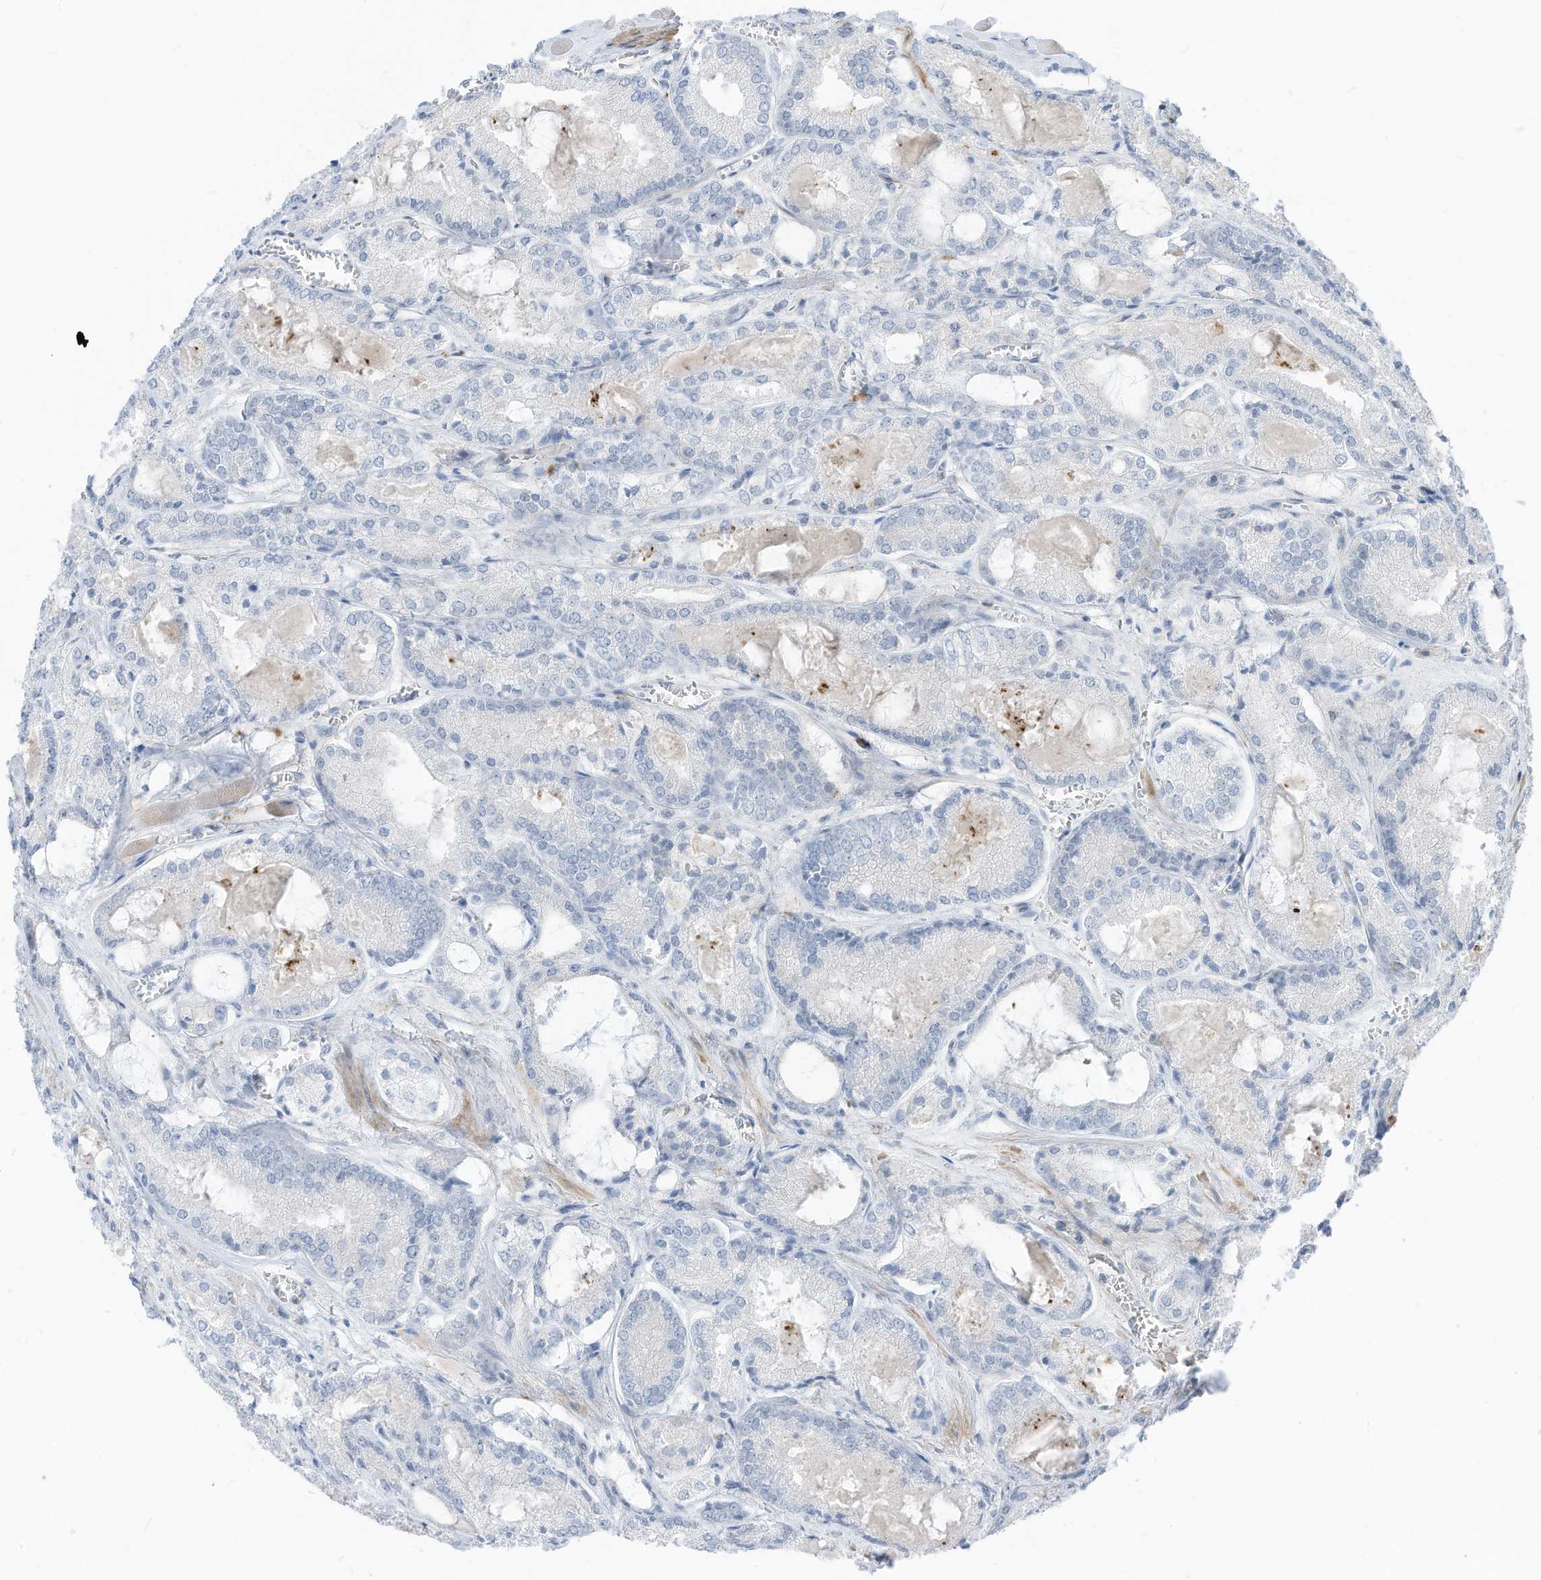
{"staining": {"intensity": "negative", "quantity": "none", "location": "none"}, "tissue": "prostate cancer", "cell_type": "Tumor cells", "image_type": "cancer", "snomed": [{"axis": "morphology", "description": "Adenocarcinoma, Low grade"}, {"axis": "topography", "description": "Prostate"}], "caption": "IHC image of neoplastic tissue: human prostate cancer stained with DAB (3,3'-diaminobenzidine) reveals no significant protein staining in tumor cells. (Brightfield microscopy of DAB IHC at high magnification).", "gene": "GPATCH3", "patient": {"sex": "male", "age": 67}}